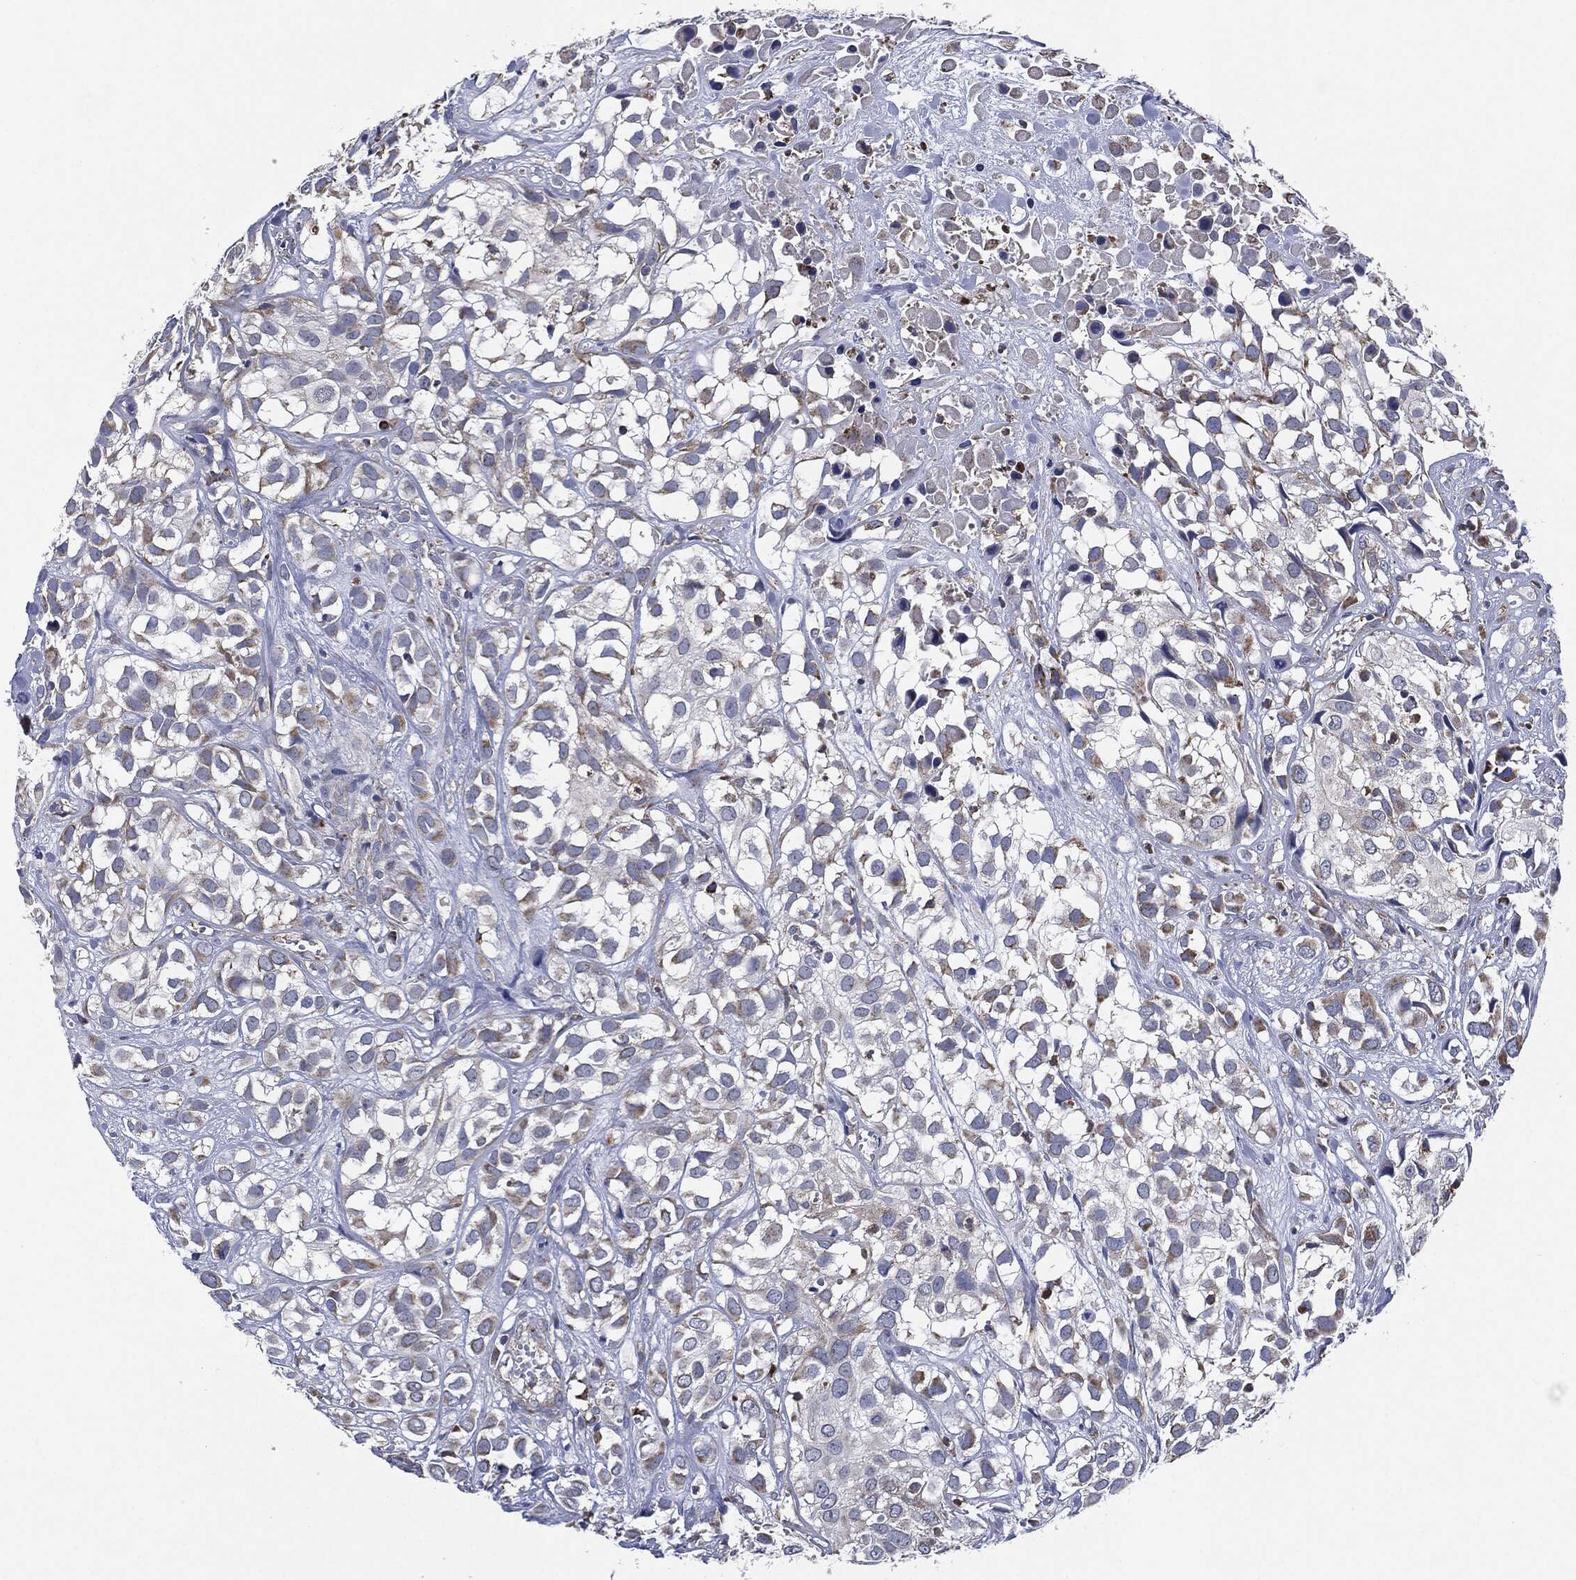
{"staining": {"intensity": "moderate", "quantity": "<25%", "location": "cytoplasmic/membranous"}, "tissue": "urothelial cancer", "cell_type": "Tumor cells", "image_type": "cancer", "snomed": [{"axis": "morphology", "description": "Urothelial carcinoma, High grade"}, {"axis": "topography", "description": "Urinary bladder"}], "caption": "Protein positivity by IHC displays moderate cytoplasmic/membranous staining in approximately <25% of tumor cells in urothelial carcinoma (high-grade). (DAB = brown stain, brightfield microscopy at high magnification).", "gene": "NDUFV2", "patient": {"sex": "male", "age": 56}}